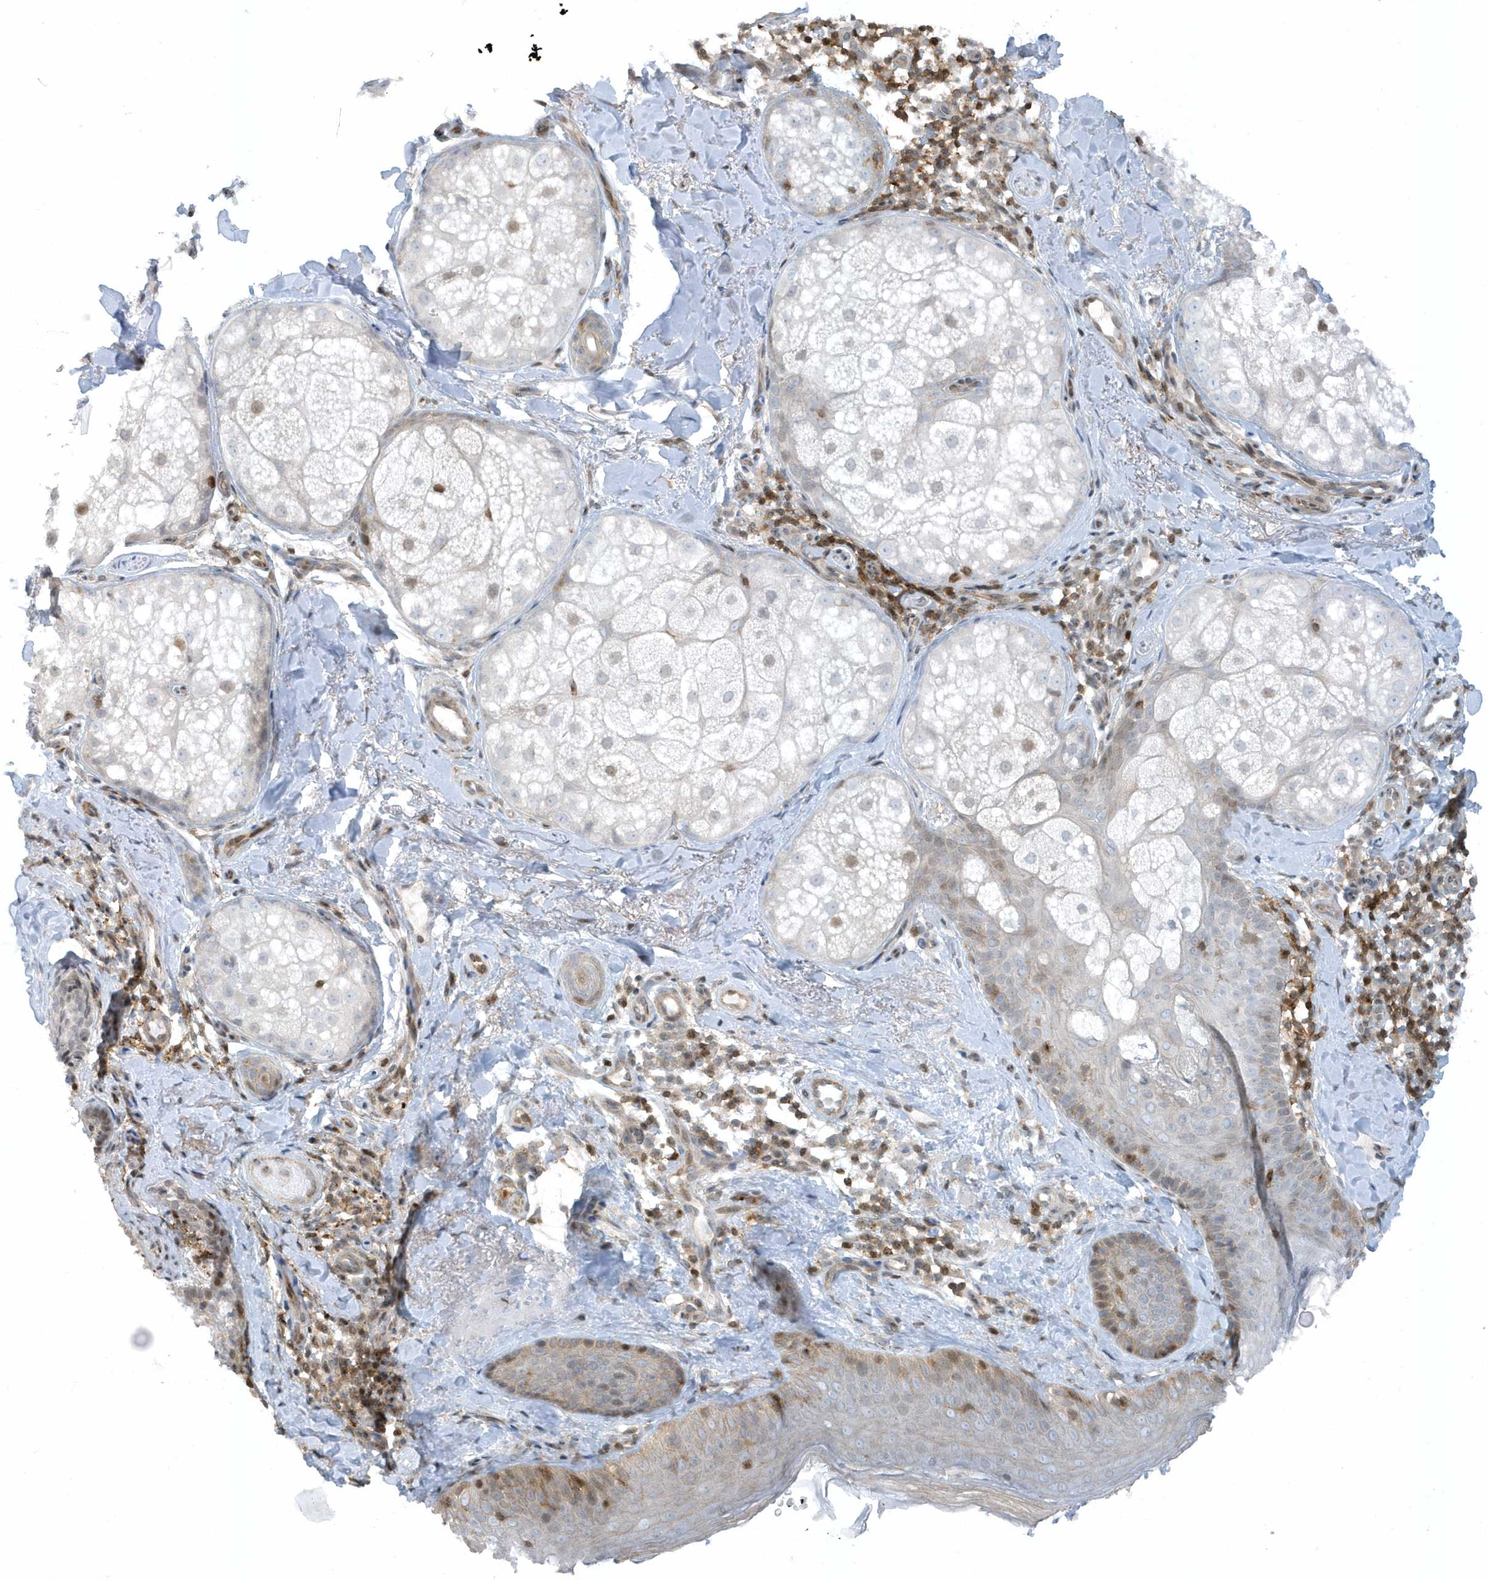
{"staining": {"intensity": "moderate", "quantity": ">75%", "location": "cytoplasmic/membranous"}, "tissue": "skin", "cell_type": "Fibroblasts", "image_type": "normal", "snomed": [{"axis": "morphology", "description": "Normal tissue, NOS"}, {"axis": "topography", "description": "Skin"}], "caption": "DAB (3,3'-diaminobenzidine) immunohistochemical staining of benign skin demonstrates moderate cytoplasmic/membranous protein staining in about >75% of fibroblasts.", "gene": "CACNB2", "patient": {"sex": "male", "age": 57}}